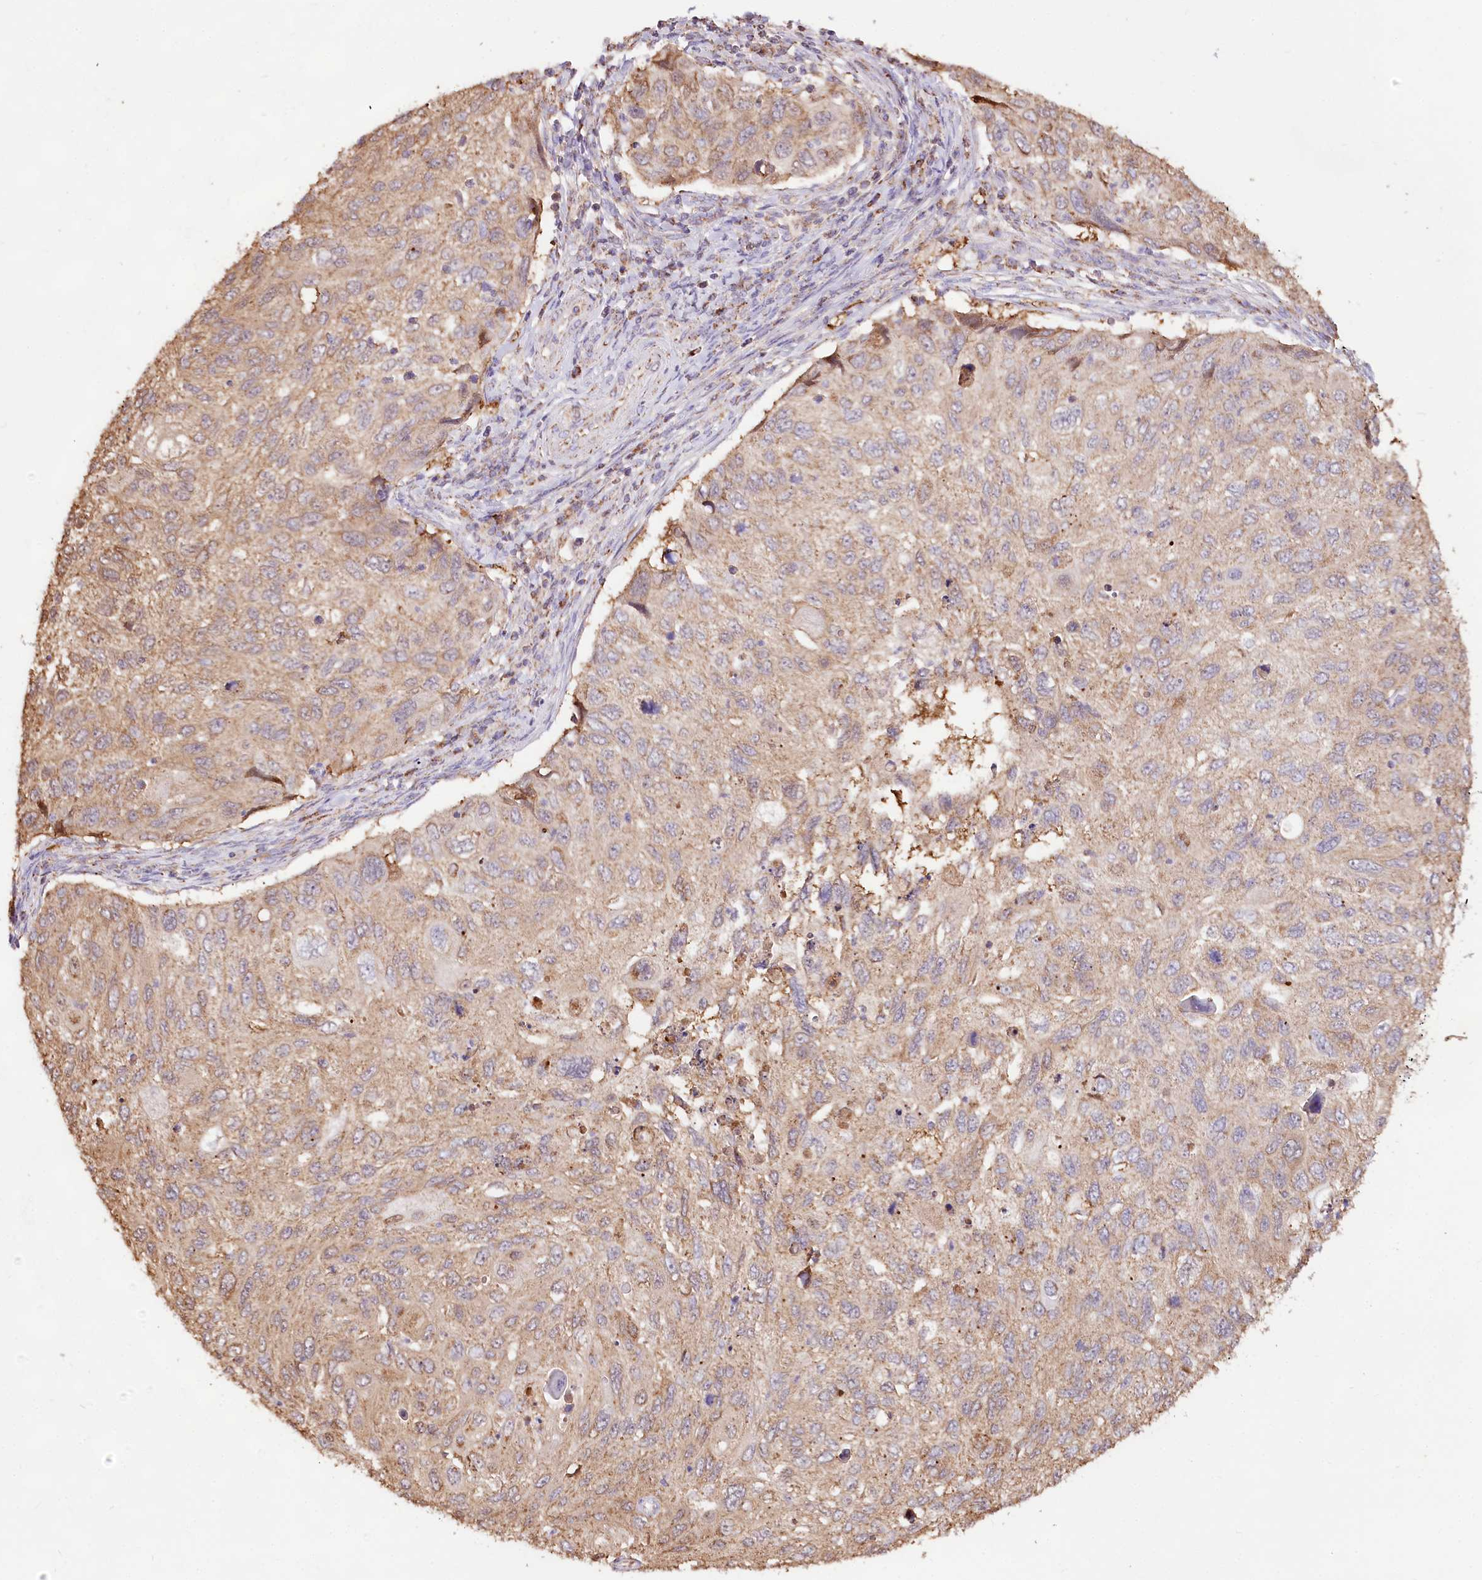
{"staining": {"intensity": "weak", "quantity": ">75%", "location": "cytoplasmic/membranous"}, "tissue": "cervical cancer", "cell_type": "Tumor cells", "image_type": "cancer", "snomed": [{"axis": "morphology", "description": "Squamous cell carcinoma, NOS"}, {"axis": "topography", "description": "Cervix"}], "caption": "Tumor cells demonstrate low levels of weak cytoplasmic/membranous expression in about >75% of cells in squamous cell carcinoma (cervical). (brown staining indicates protein expression, while blue staining denotes nuclei).", "gene": "TASOR2", "patient": {"sex": "female", "age": 70}}